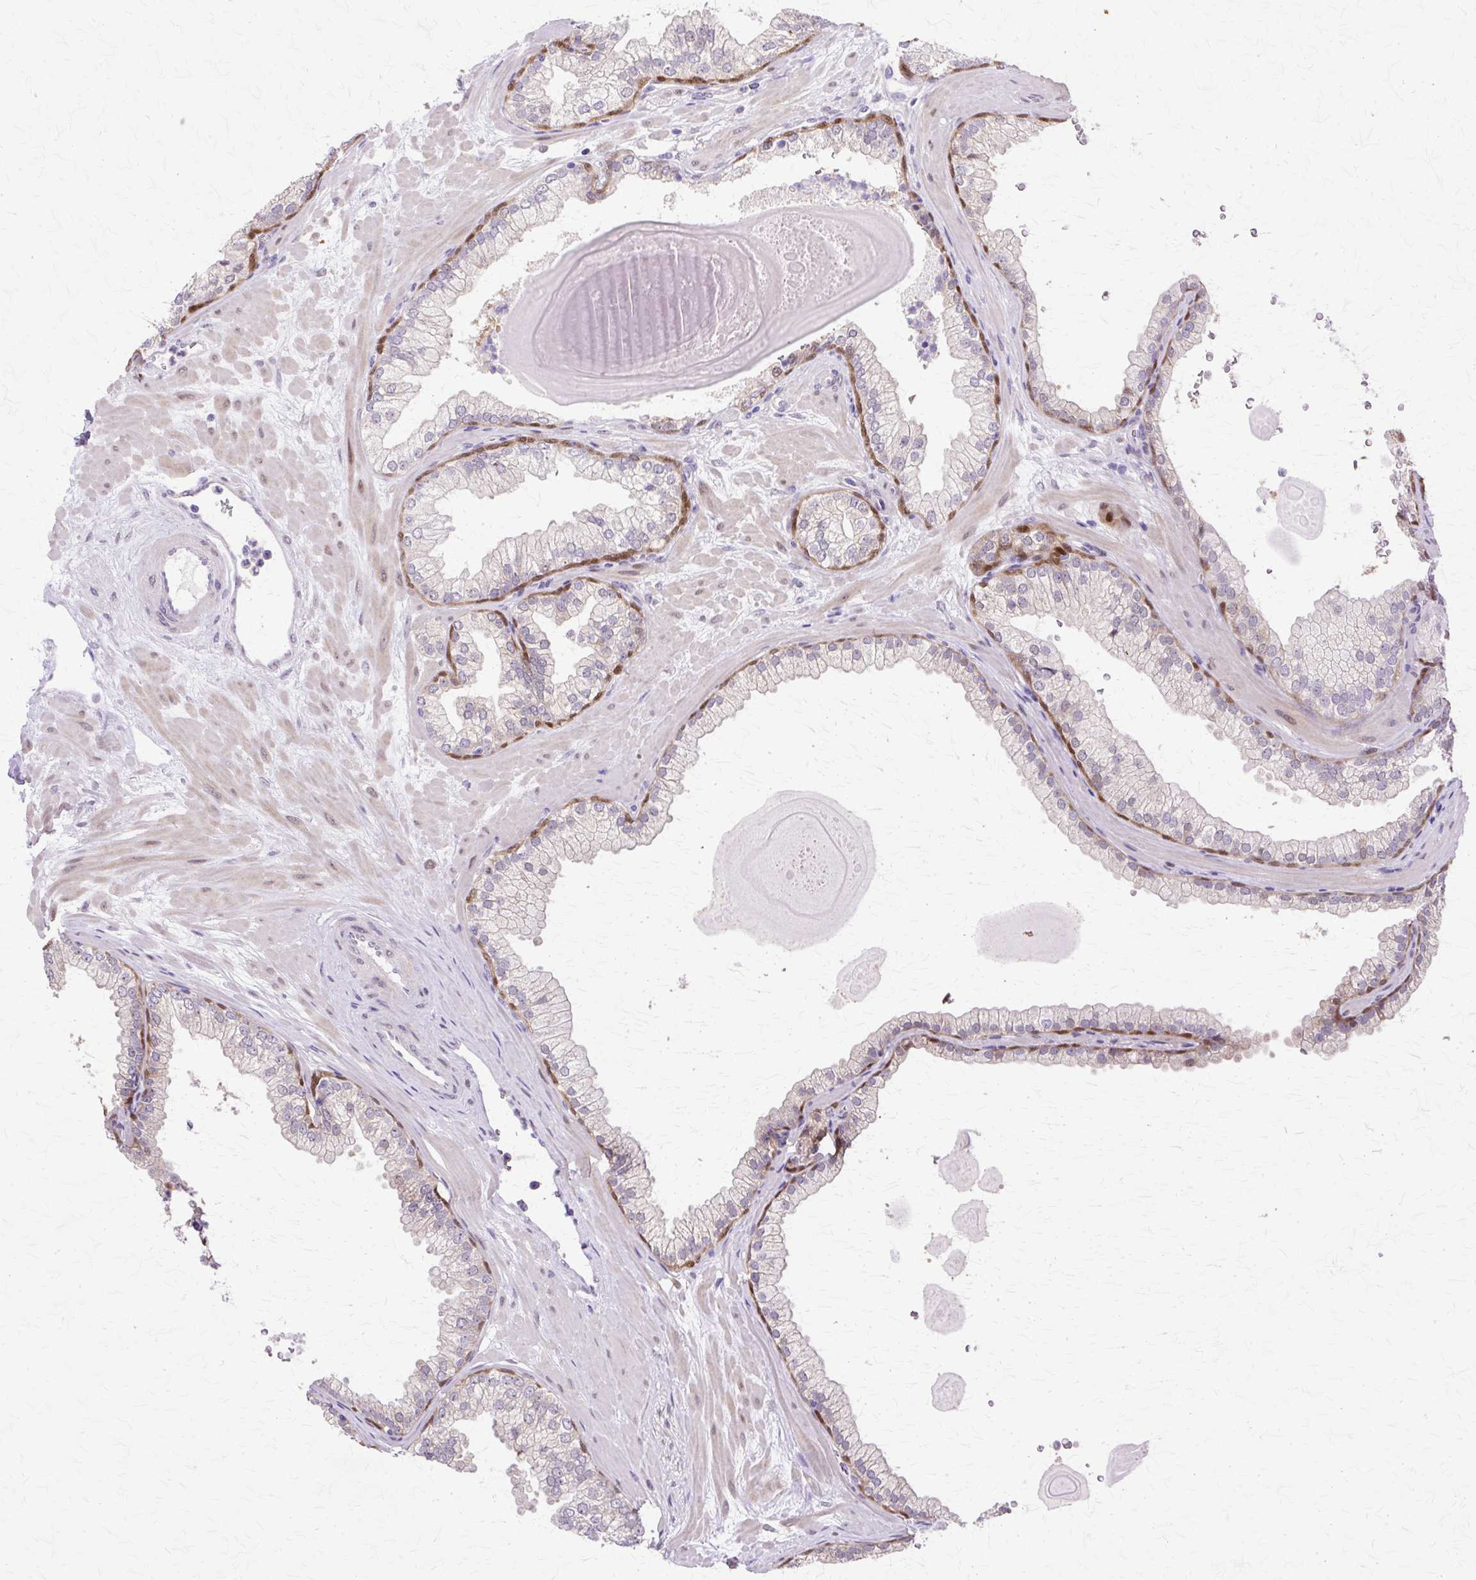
{"staining": {"intensity": "strong", "quantity": "<25%", "location": "nuclear"}, "tissue": "prostate", "cell_type": "Glandular cells", "image_type": "normal", "snomed": [{"axis": "morphology", "description": "Normal tissue, NOS"}, {"axis": "topography", "description": "Prostate"}, {"axis": "topography", "description": "Peripheral nerve tissue"}], "caption": "About <25% of glandular cells in unremarkable prostate exhibit strong nuclear protein staining as visualized by brown immunohistochemical staining.", "gene": "HSPA1A", "patient": {"sex": "male", "age": 61}}